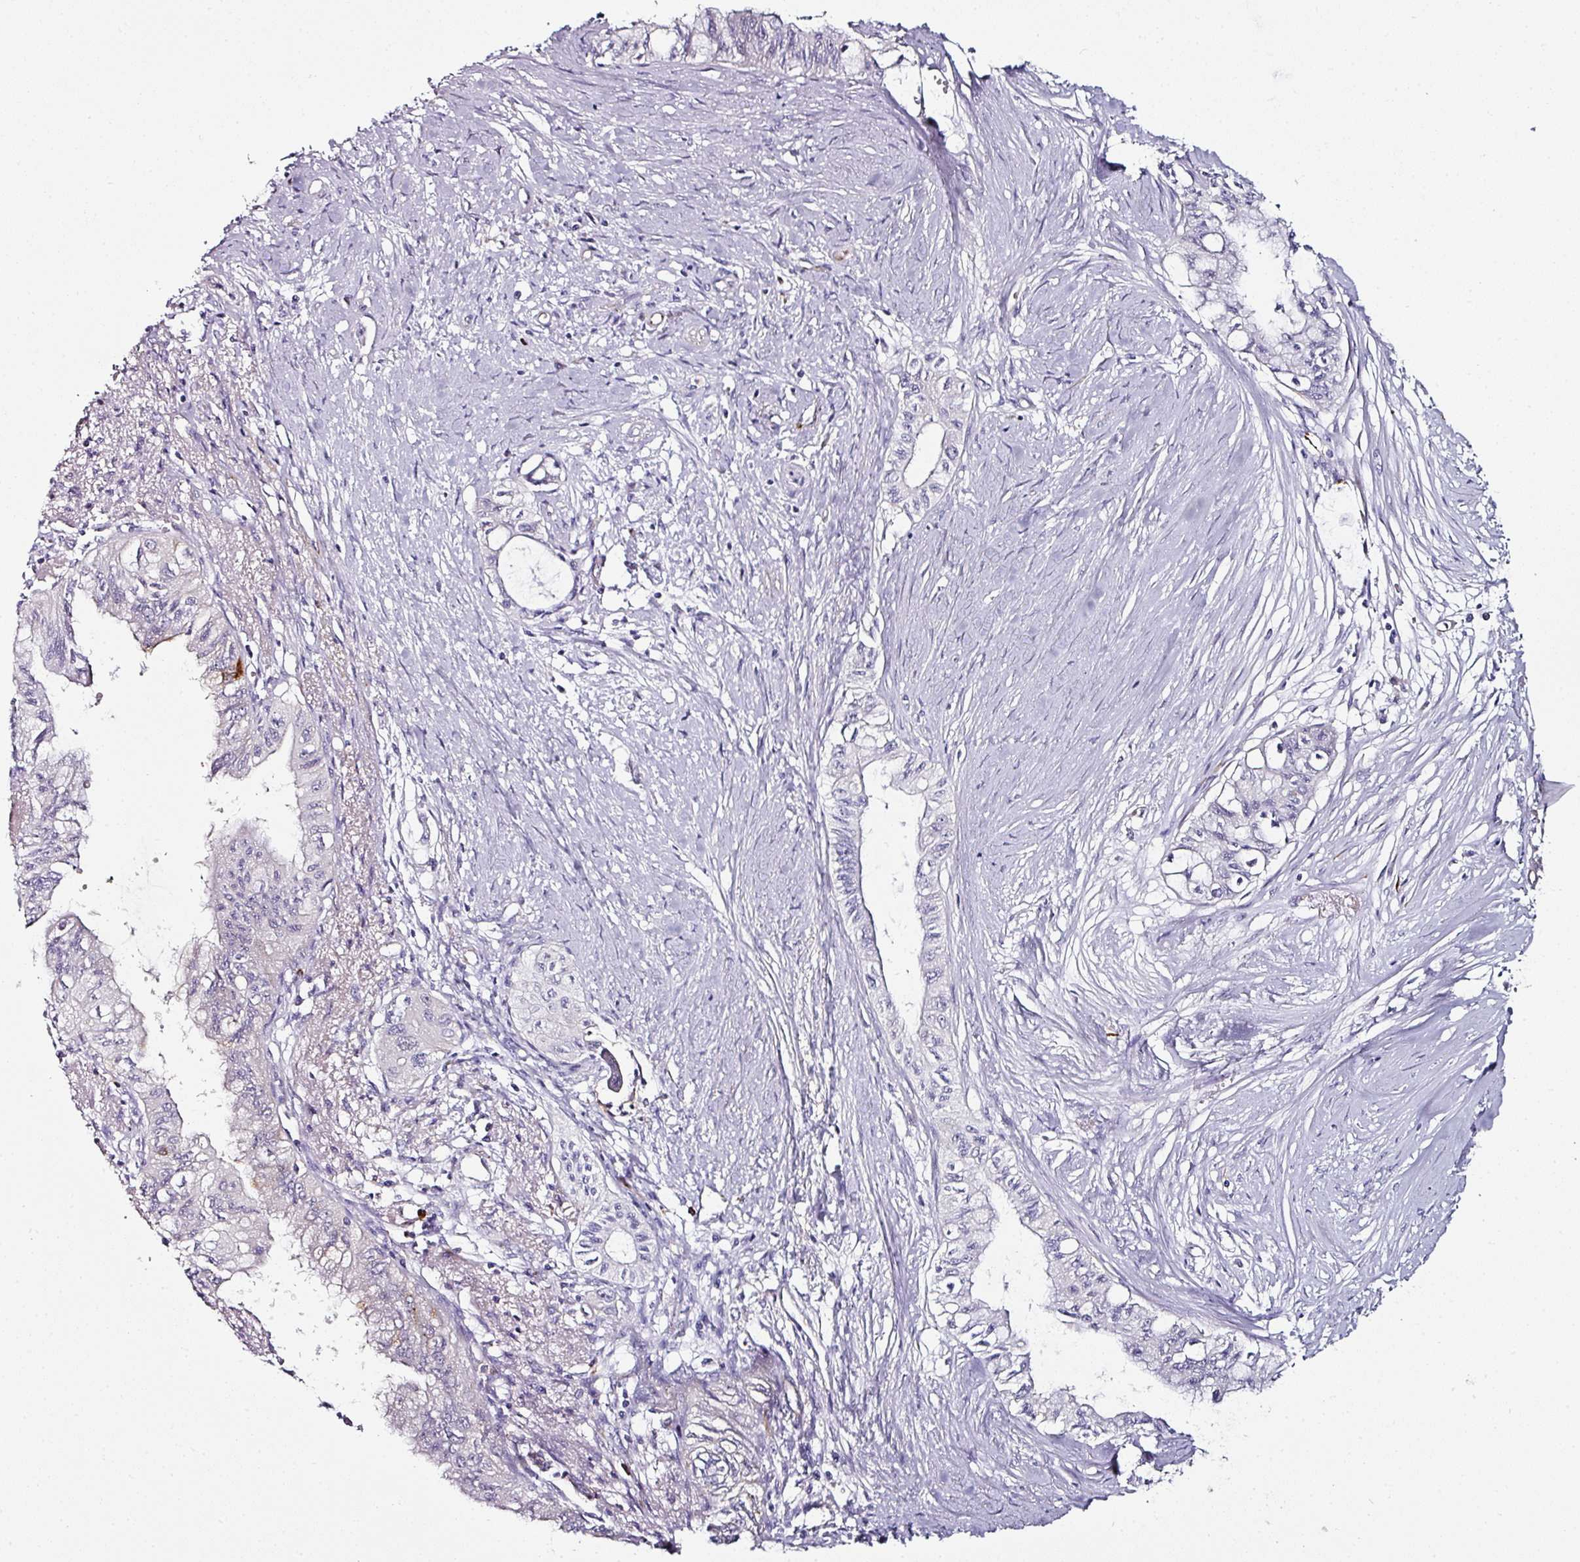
{"staining": {"intensity": "negative", "quantity": "none", "location": "none"}, "tissue": "pancreatic cancer", "cell_type": "Tumor cells", "image_type": "cancer", "snomed": [{"axis": "morphology", "description": "Adenocarcinoma, NOS"}, {"axis": "topography", "description": "Pancreas"}], "caption": "The micrograph reveals no staining of tumor cells in pancreatic cancer (adenocarcinoma). The staining was performed using DAB to visualize the protein expression in brown, while the nuclei were stained in blue with hematoxylin (Magnification: 20x).", "gene": "TMPRSS9", "patient": {"sex": "male", "age": 71}}